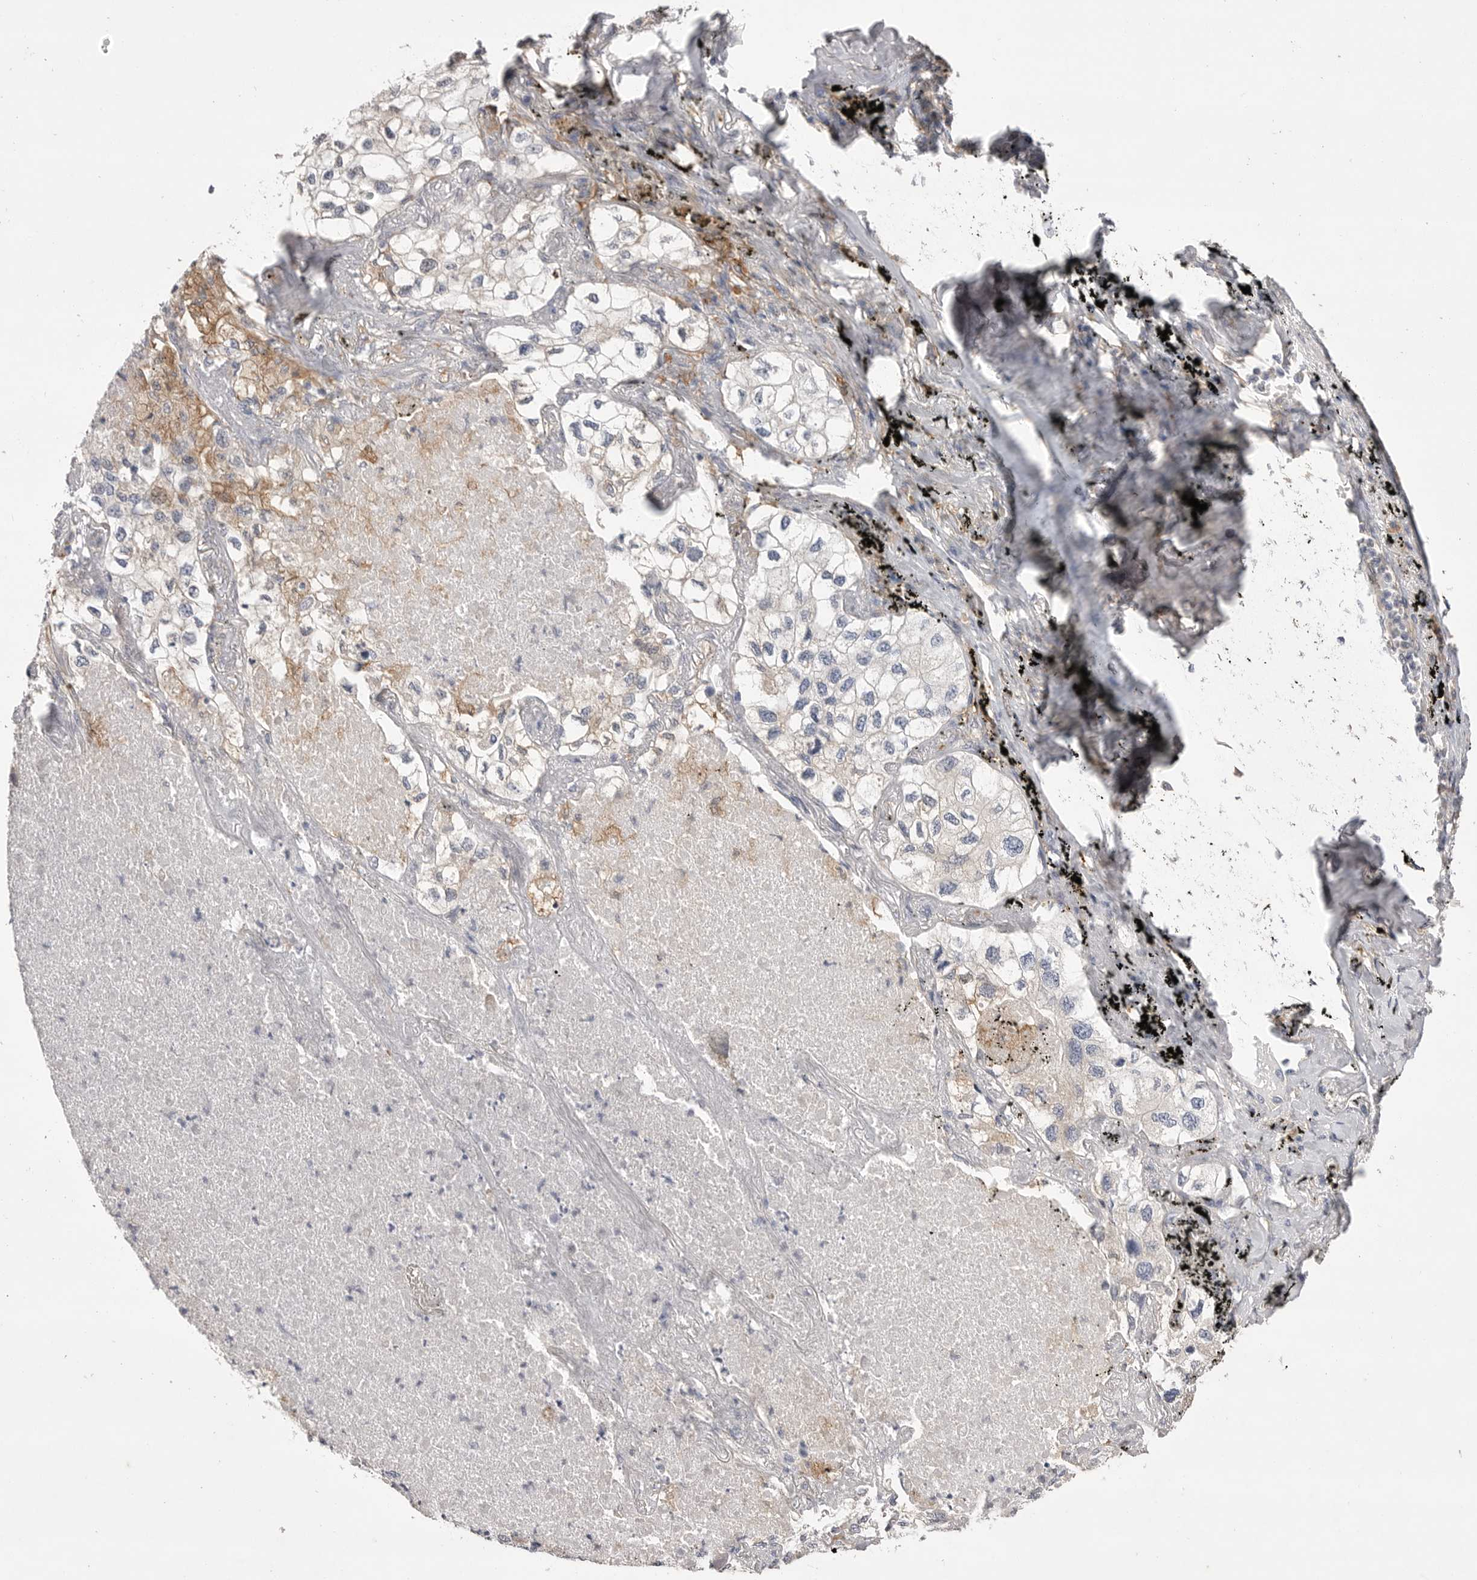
{"staining": {"intensity": "negative", "quantity": "none", "location": "none"}, "tissue": "lung cancer", "cell_type": "Tumor cells", "image_type": "cancer", "snomed": [{"axis": "morphology", "description": "Adenocarcinoma, NOS"}, {"axis": "topography", "description": "Lung"}], "caption": "A photomicrograph of human lung cancer (adenocarcinoma) is negative for staining in tumor cells. (Stains: DAB (3,3'-diaminobenzidine) immunohistochemistry with hematoxylin counter stain, Microscopy: brightfield microscopy at high magnification).", "gene": "VAC14", "patient": {"sex": "male", "age": 63}}